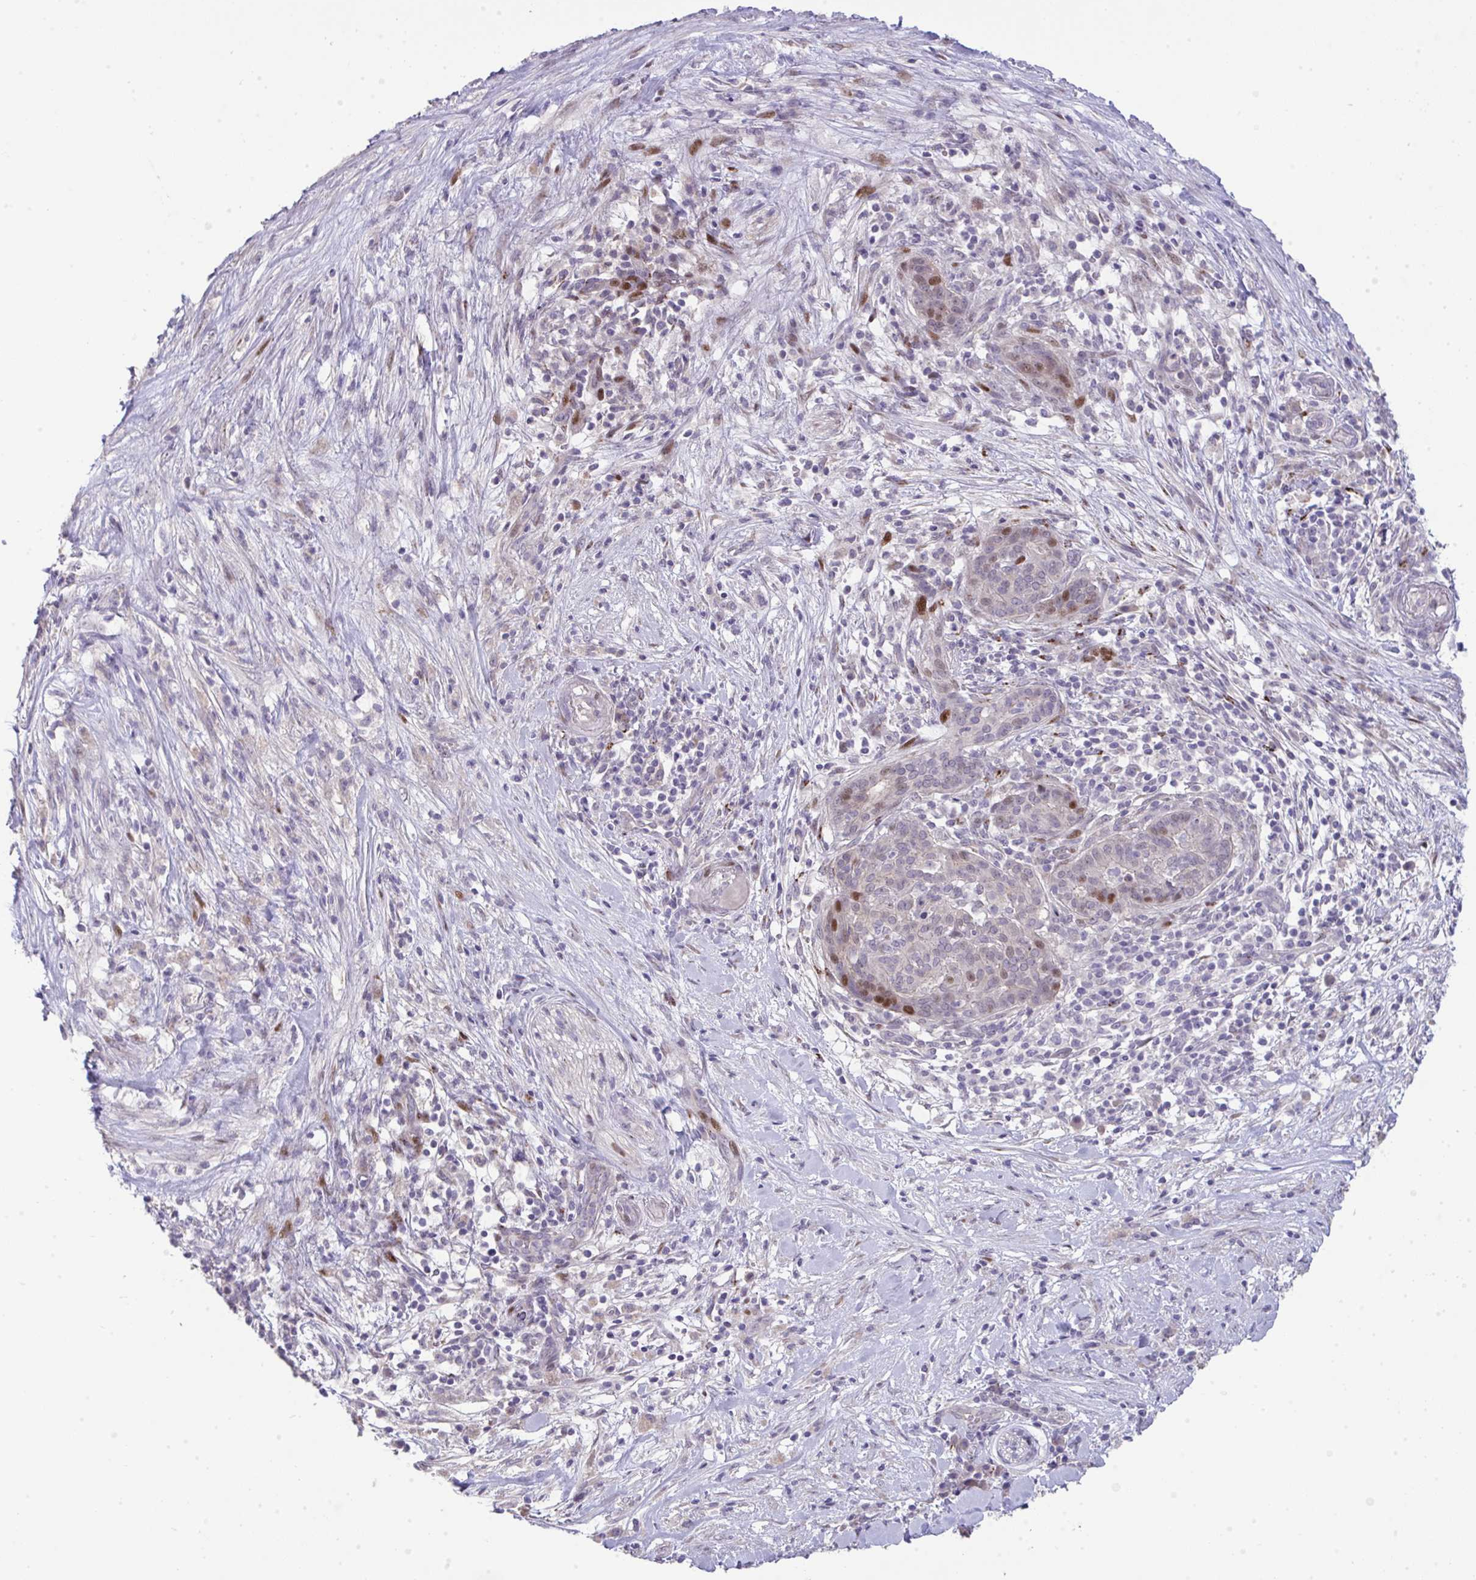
{"staining": {"intensity": "moderate", "quantity": "<25%", "location": "nuclear"}, "tissue": "pancreatic cancer", "cell_type": "Tumor cells", "image_type": "cancer", "snomed": [{"axis": "morphology", "description": "Adenocarcinoma, NOS"}, {"axis": "topography", "description": "Pancreas"}], "caption": "A high-resolution image shows IHC staining of pancreatic cancer (adenocarcinoma), which reveals moderate nuclear expression in approximately <25% of tumor cells.", "gene": "GALNT16", "patient": {"sex": "male", "age": 44}}